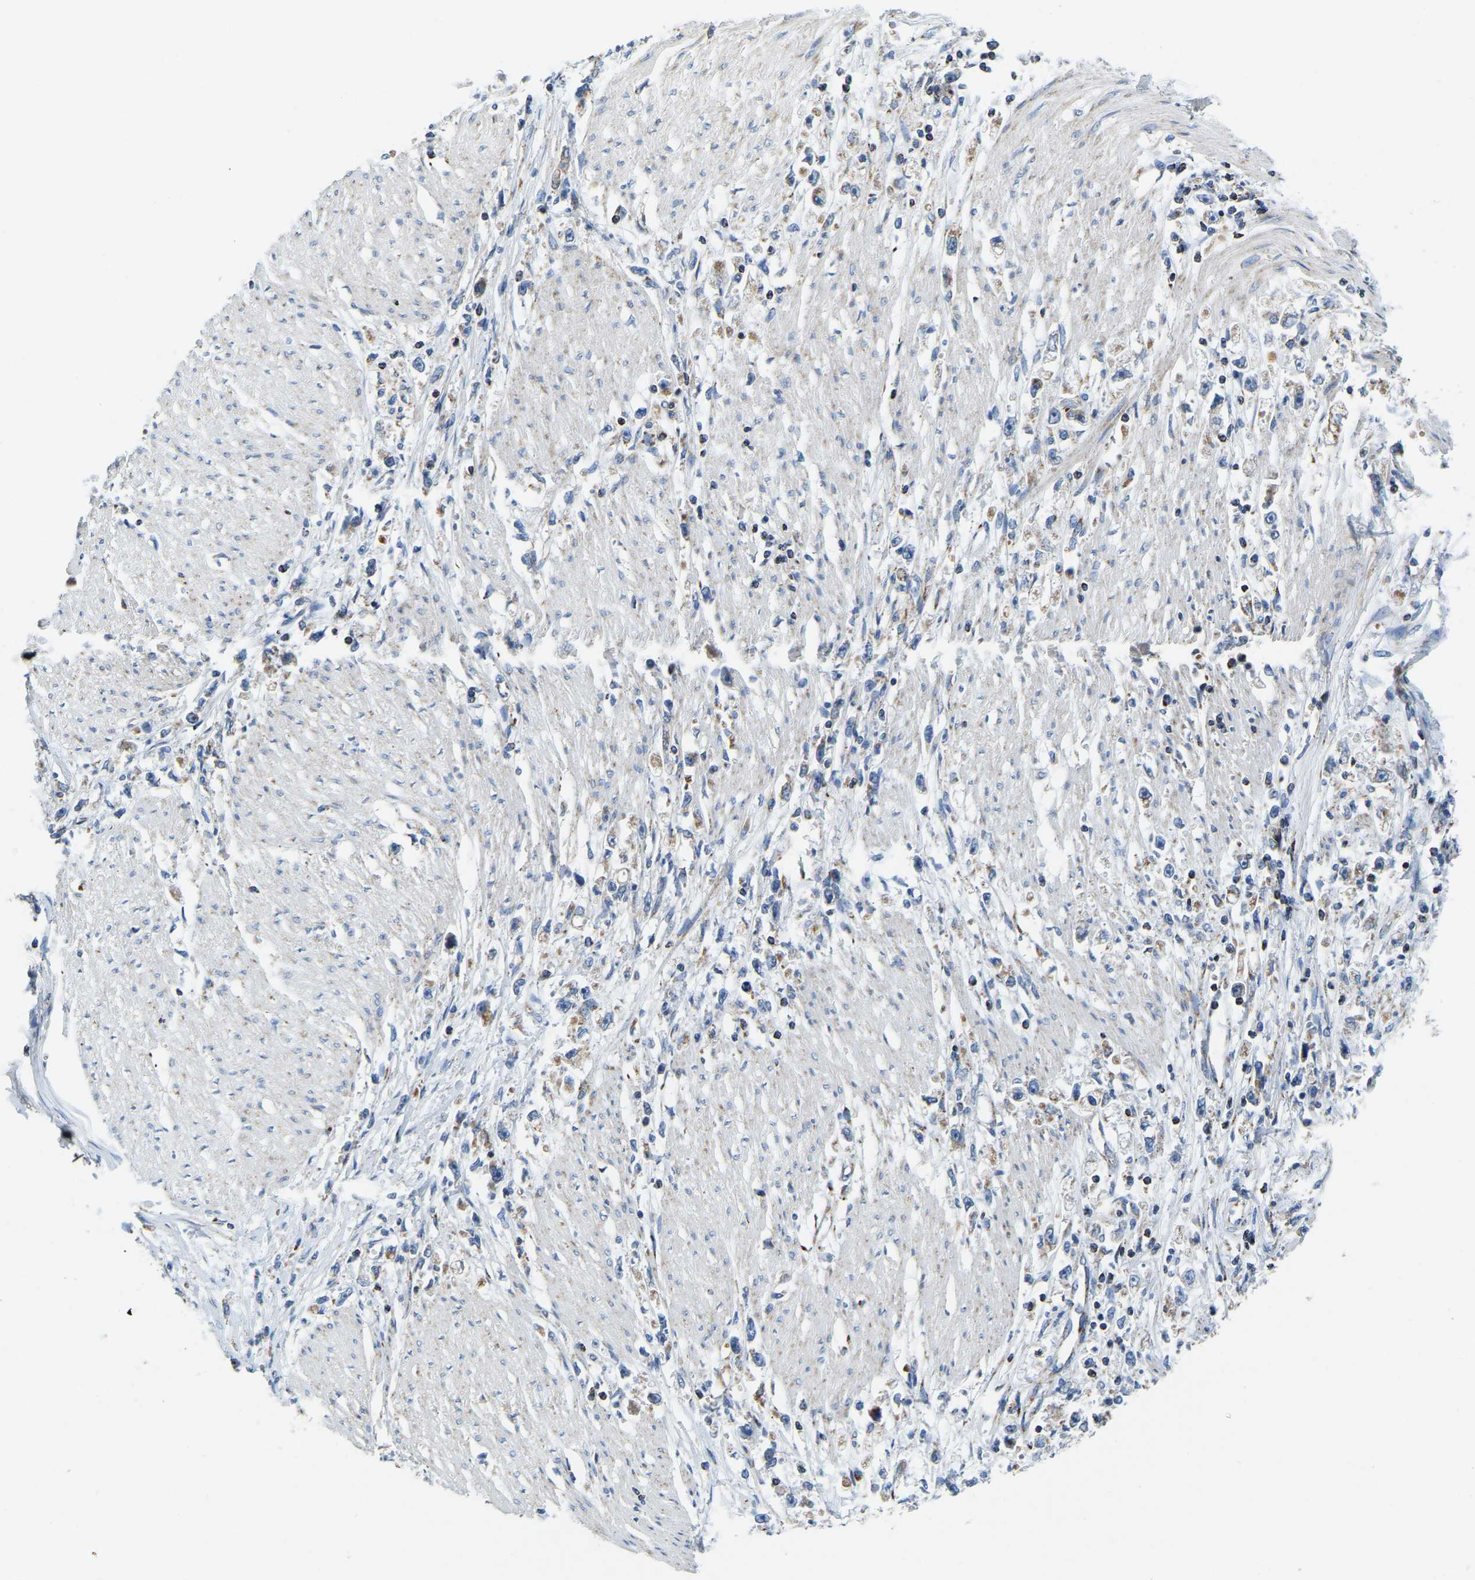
{"staining": {"intensity": "negative", "quantity": "none", "location": "none"}, "tissue": "stomach cancer", "cell_type": "Tumor cells", "image_type": "cancer", "snomed": [{"axis": "morphology", "description": "Adenocarcinoma, NOS"}, {"axis": "topography", "description": "Stomach"}], "caption": "DAB (3,3'-diaminobenzidine) immunohistochemical staining of stomach cancer (adenocarcinoma) exhibits no significant positivity in tumor cells.", "gene": "SFXN1", "patient": {"sex": "female", "age": 59}}